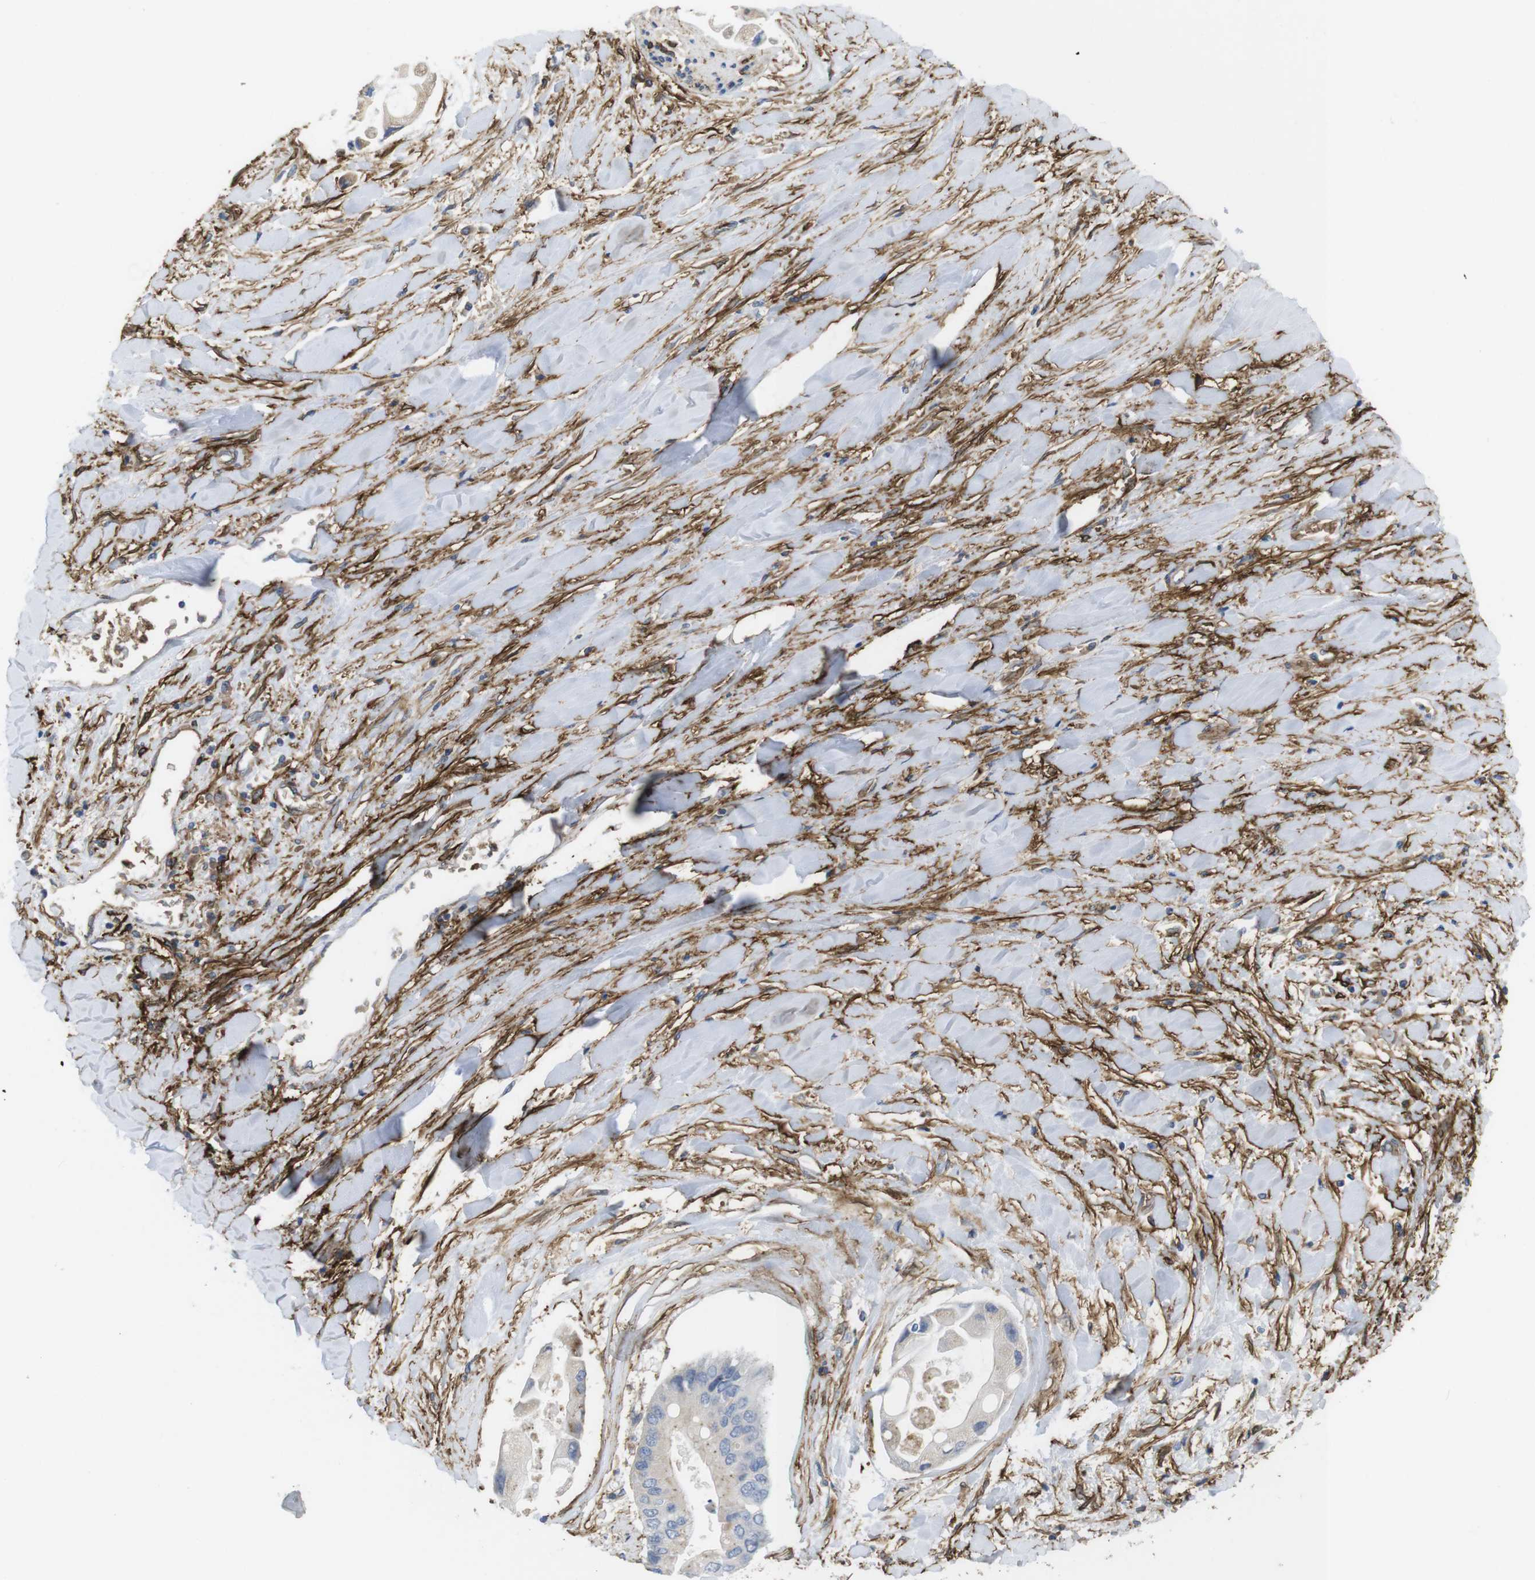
{"staining": {"intensity": "negative", "quantity": "none", "location": "none"}, "tissue": "liver cancer", "cell_type": "Tumor cells", "image_type": "cancer", "snomed": [{"axis": "morphology", "description": "Cholangiocarcinoma"}, {"axis": "topography", "description": "Liver"}], "caption": "A micrograph of human liver cancer (cholangiocarcinoma) is negative for staining in tumor cells.", "gene": "CYBRD1", "patient": {"sex": "male", "age": 50}}